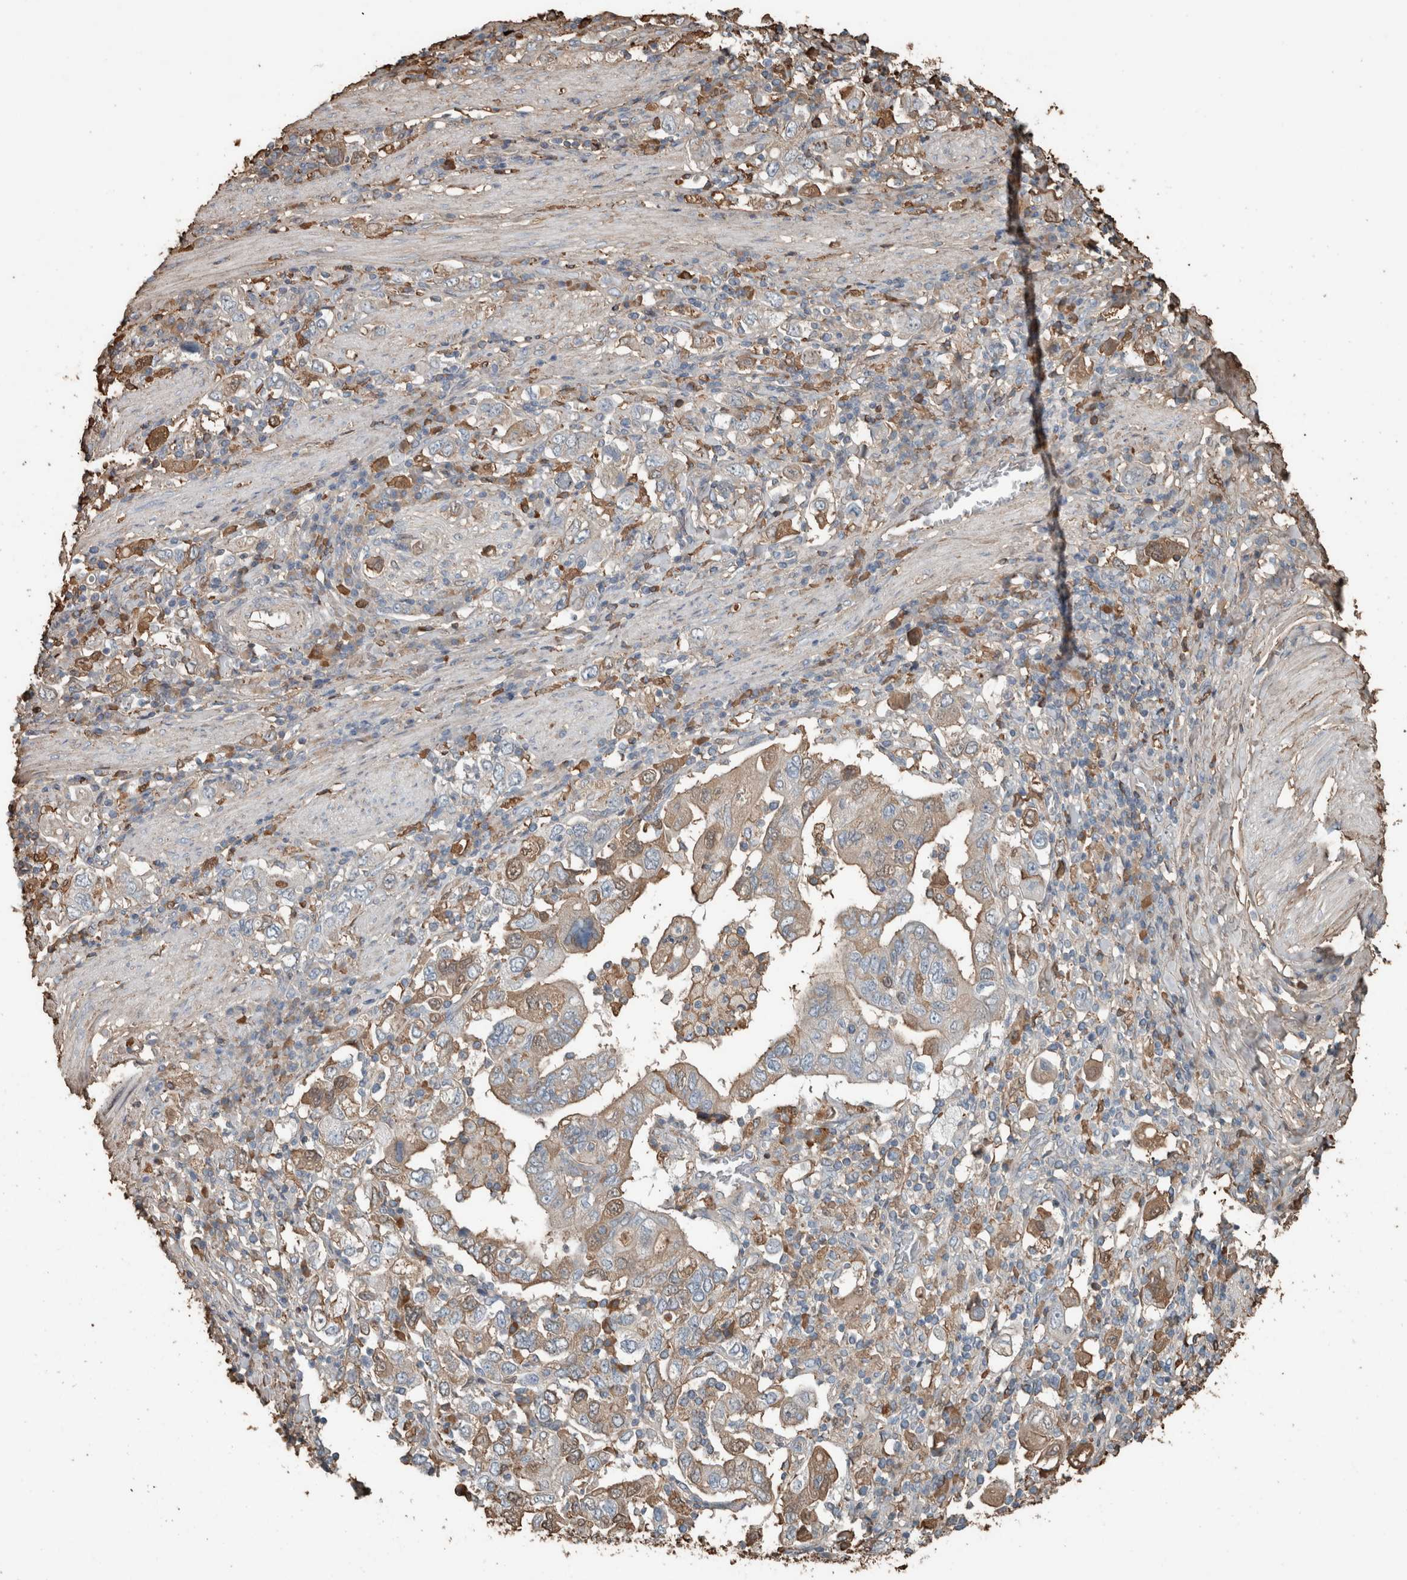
{"staining": {"intensity": "weak", "quantity": "25%-75%", "location": "cytoplasmic/membranous"}, "tissue": "stomach cancer", "cell_type": "Tumor cells", "image_type": "cancer", "snomed": [{"axis": "morphology", "description": "Adenocarcinoma, NOS"}, {"axis": "topography", "description": "Stomach, upper"}], "caption": "A brown stain labels weak cytoplasmic/membranous expression of a protein in adenocarcinoma (stomach) tumor cells.", "gene": "USP34", "patient": {"sex": "male", "age": 62}}